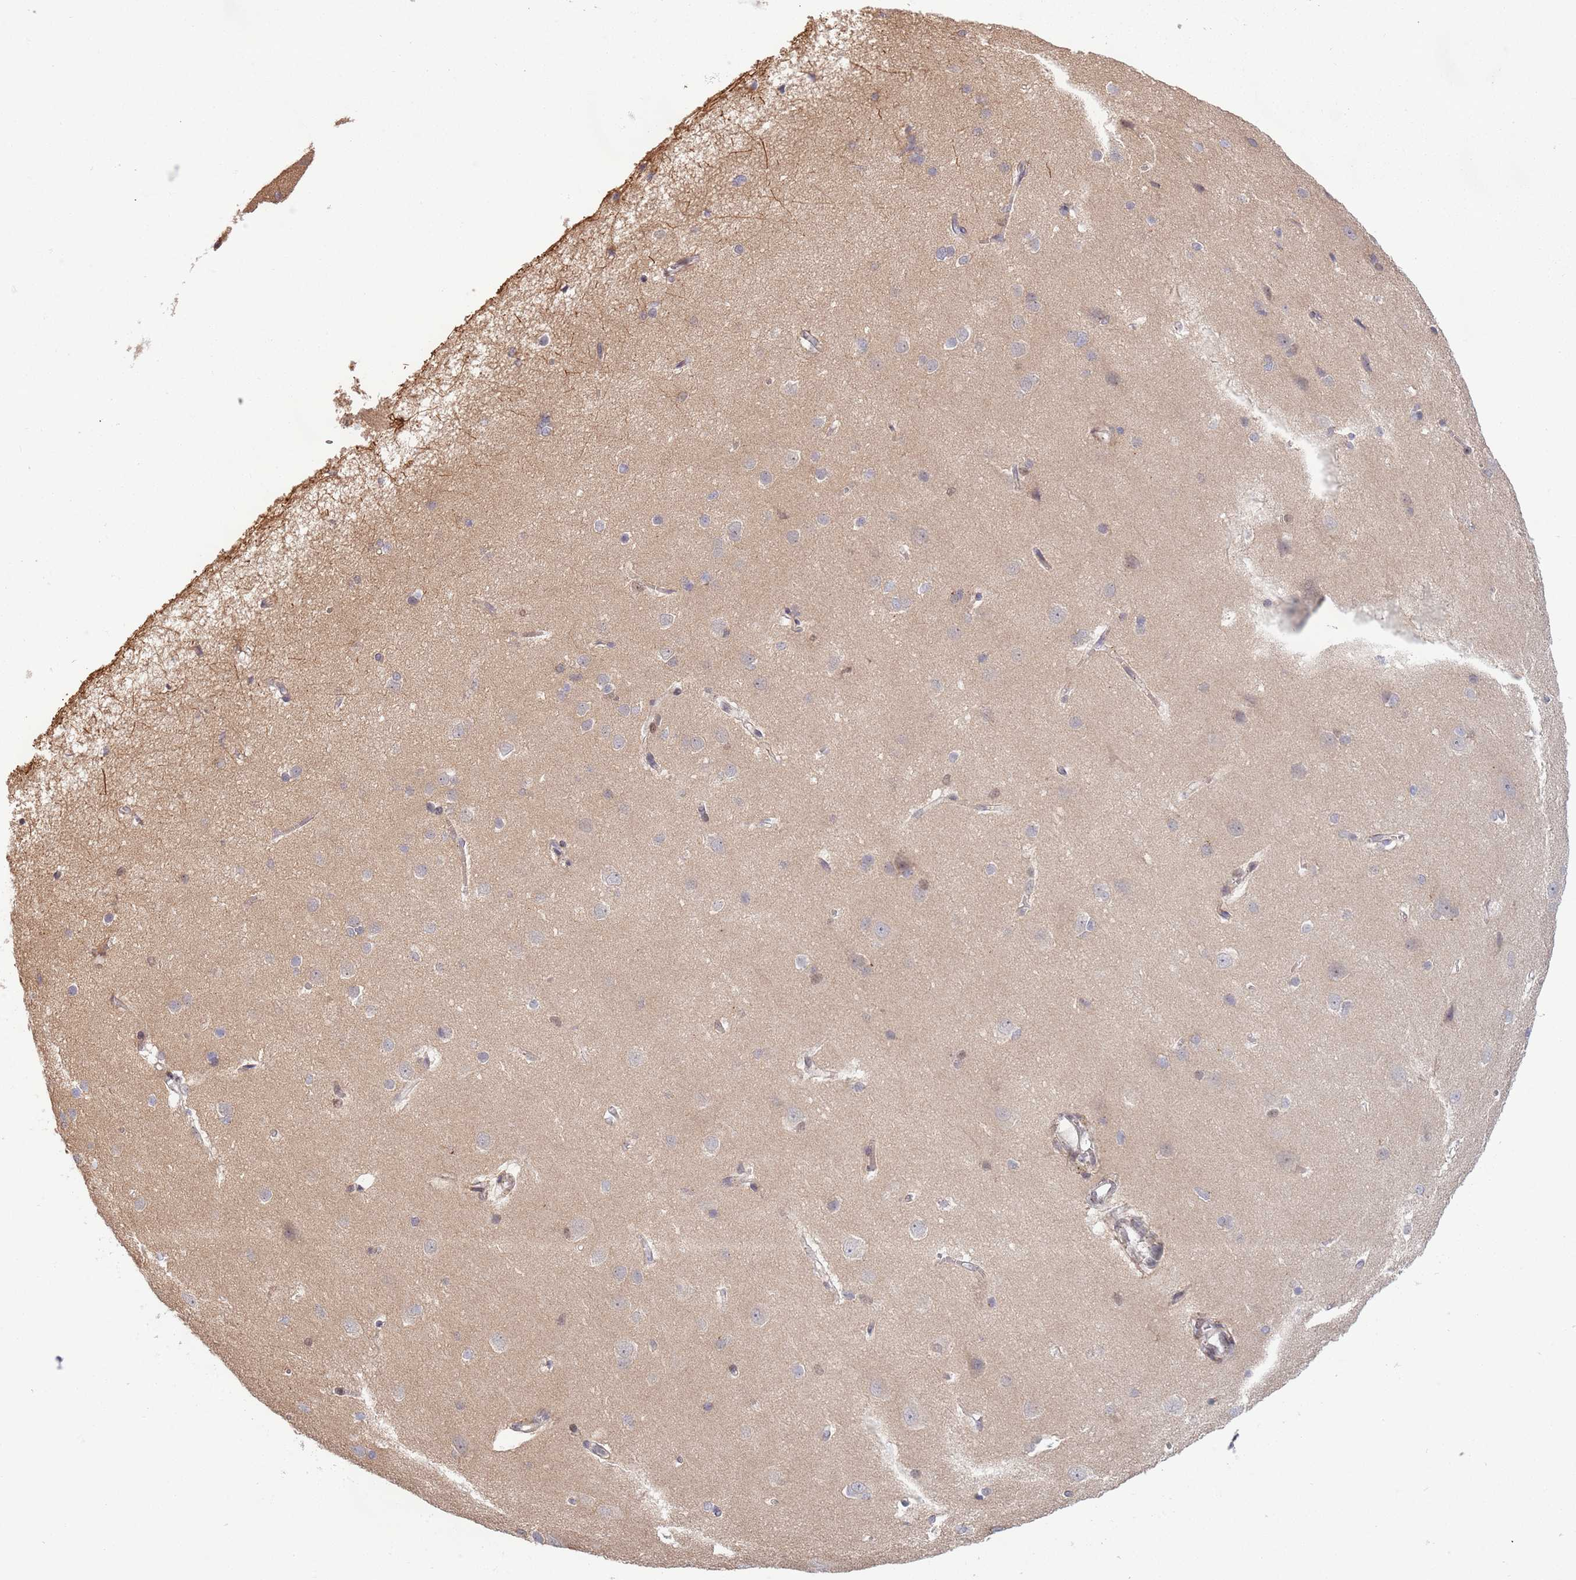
{"staining": {"intensity": "weak", "quantity": "<25%", "location": "cytoplasmic/membranous"}, "tissue": "cerebral cortex", "cell_type": "Endothelial cells", "image_type": "normal", "snomed": [{"axis": "morphology", "description": "Normal tissue, NOS"}, {"axis": "topography", "description": "Cerebral cortex"}], "caption": "An immunohistochemistry (IHC) image of benign cerebral cortex is shown. There is no staining in endothelial cells of cerebral cortex. The staining was performed using DAB to visualize the protein expression in brown, while the nuclei were stained in blue with hematoxylin (Magnification: 20x).", "gene": "TBX10", "patient": {"sex": "male", "age": 37}}